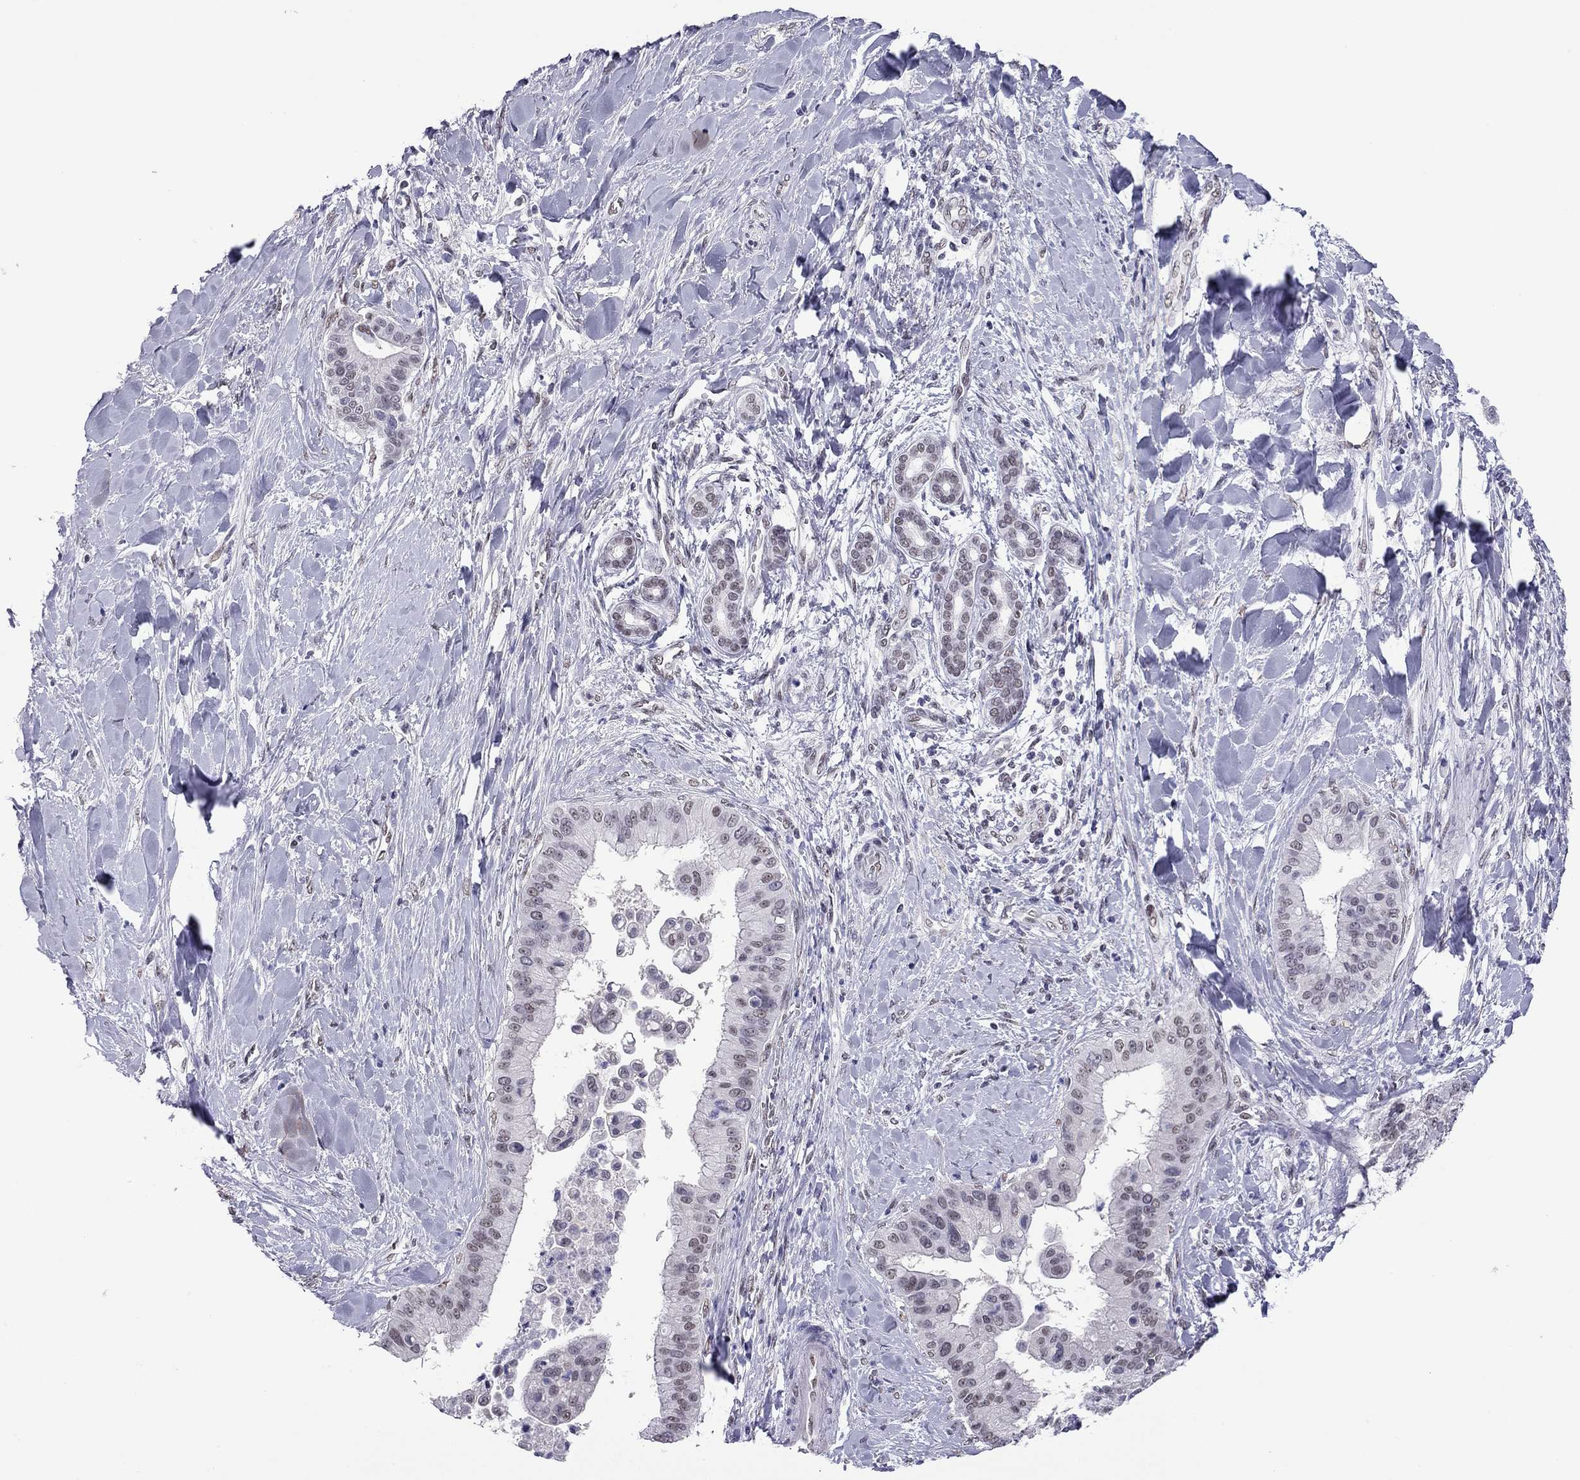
{"staining": {"intensity": "weak", "quantity": ">75%", "location": "nuclear"}, "tissue": "liver cancer", "cell_type": "Tumor cells", "image_type": "cancer", "snomed": [{"axis": "morphology", "description": "Cholangiocarcinoma"}, {"axis": "topography", "description": "Liver"}], "caption": "Approximately >75% of tumor cells in liver cancer demonstrate weak nuclear protein expression as visualized by brown immunohistochemical staining.", "gene": "DOT1L", "patient": {"sex": "female", "age": 54}}